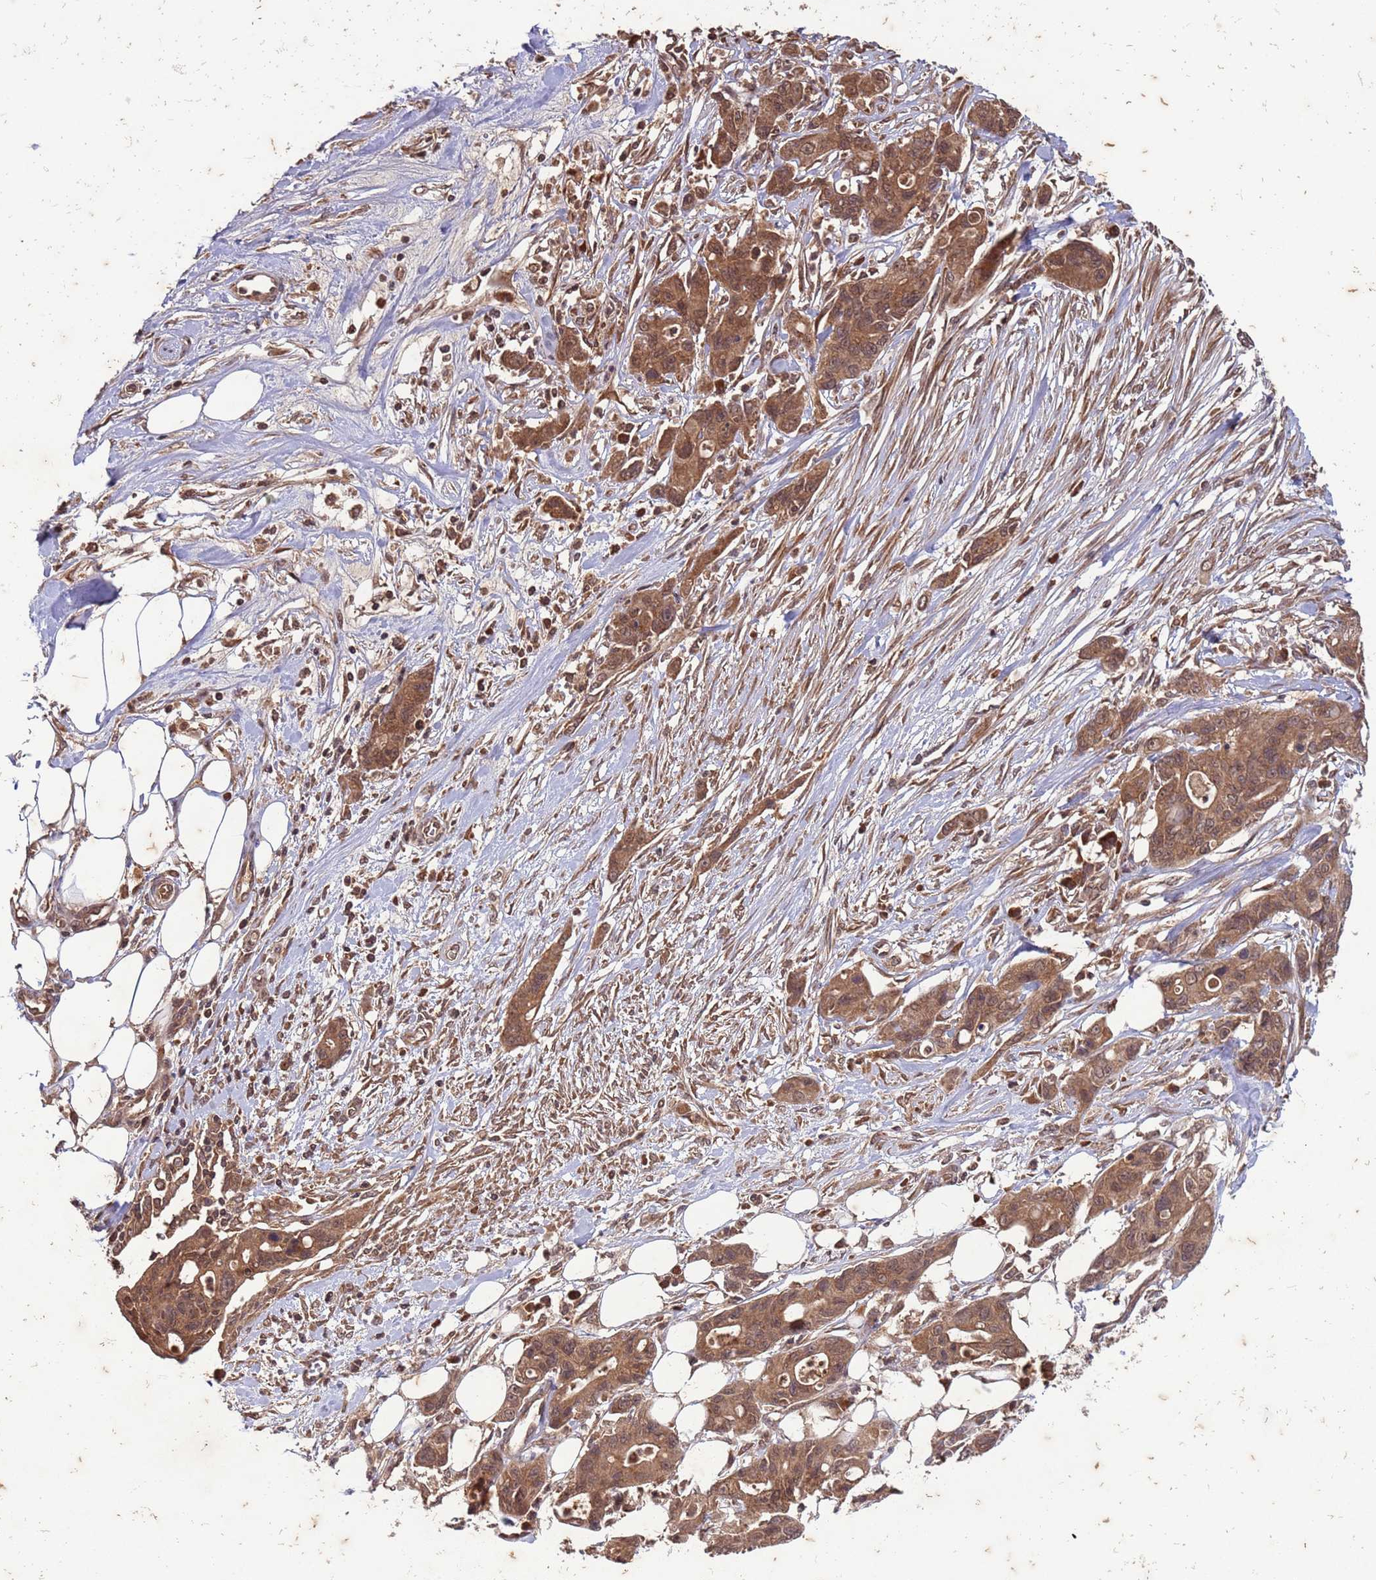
{"staining": {"intensity": "moderate", "quantity": ">75%", "location": "cytoplasmic/membranous,nuclear"}, "tissue": "ovarian cancer", "cell_type": "Tumor cells", "image_type": "cancer", "snomed": [{"axis": "morphology", "description": "Cystadenocarcinoma, mucinous, NOS"}, {"axis": "topography", "description": "Ovary"}], "caption": "Immunohistochemistry histopathology image of human ovarian cancer (mucinous cystadenocarcinoma) stained for a protein (brown), which displays medium levels of moderate cytoplasmic/membranous and nuclear expression in approximately >75% of tumor cells.", "gene": "ERI1", "patient": {"sex": "female", "age": 70}}